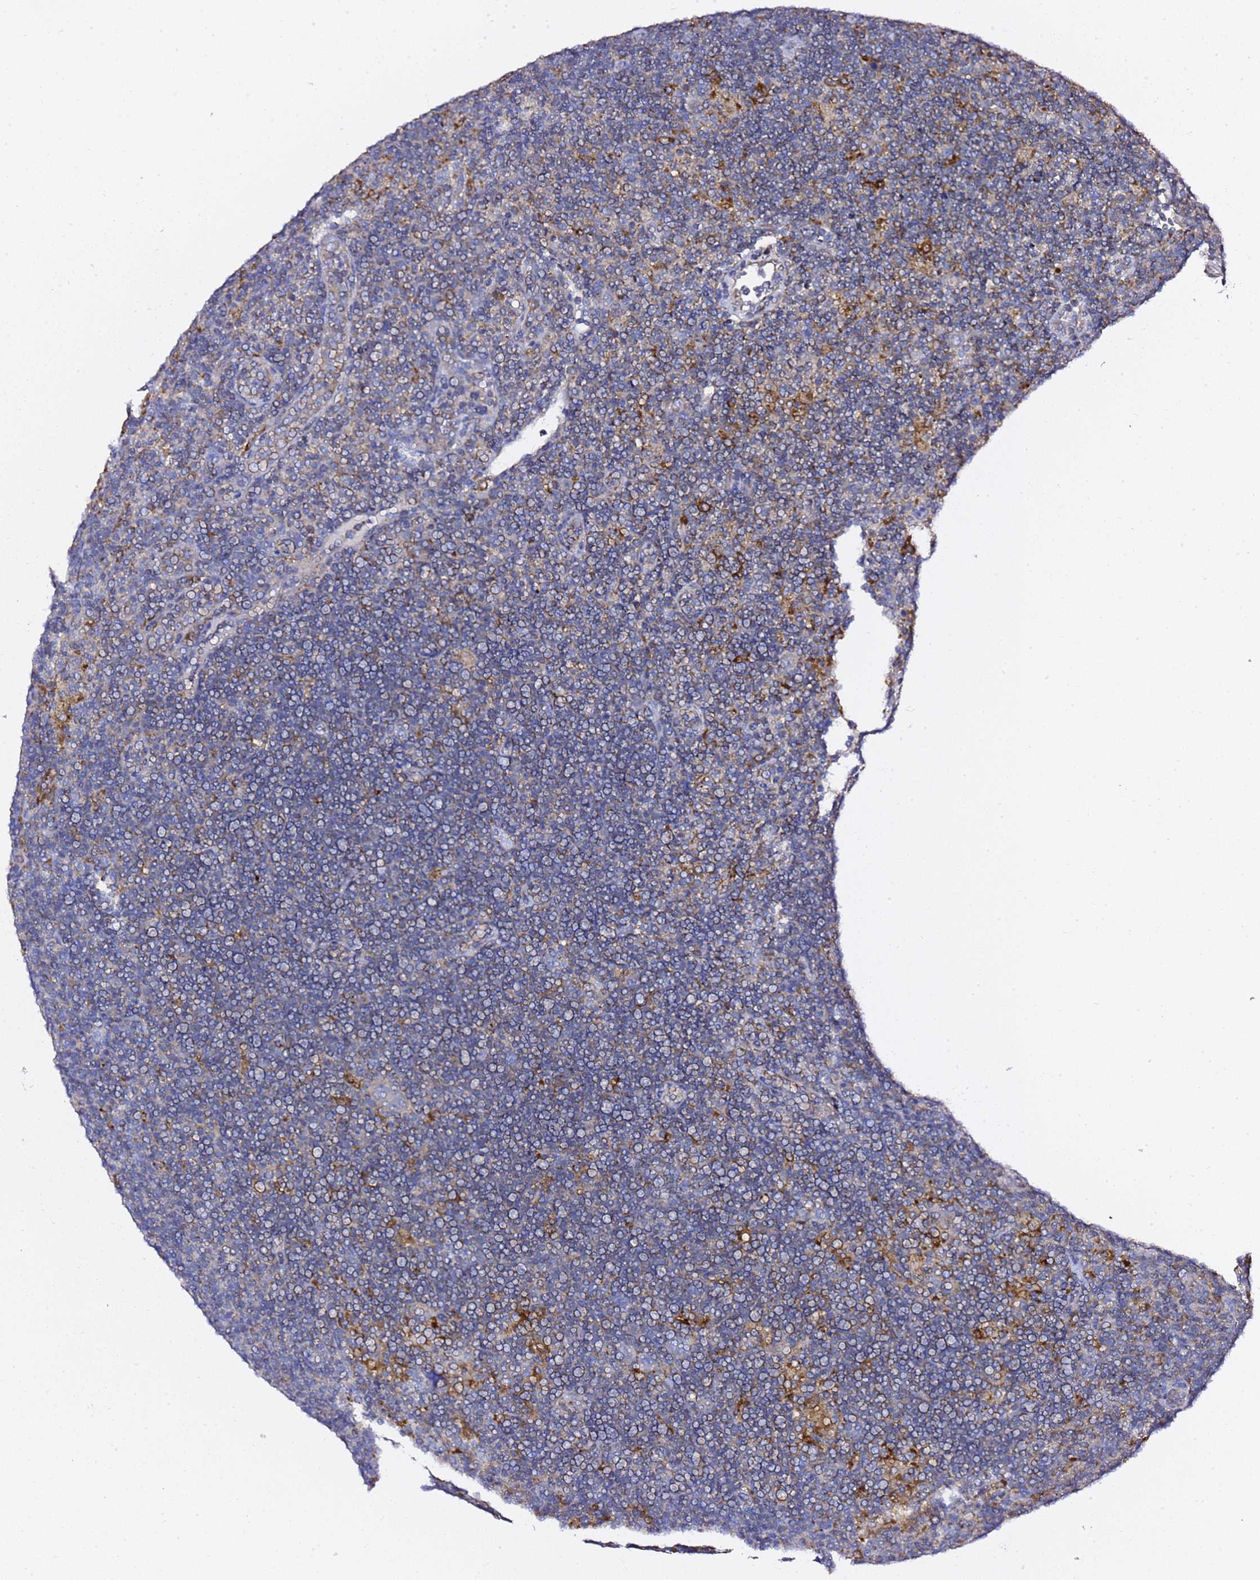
{"staining": {"intensity": "negative", "quantity": "none", "location": "none"}, "tissue": "lymphoma", "cell_type": "Tumor cells", "image_type": "cancer", "snomed": [{"axis": "morphology", "description": "Hodgkin's disease, NOS"}, {"axis": "topography", "description": "Lymph node"}], "caption": "Tumor cells show no significant protein staining in lymphoma.", "gene": "C19orf12", "patient": {"sex": "female", "age": 57}}